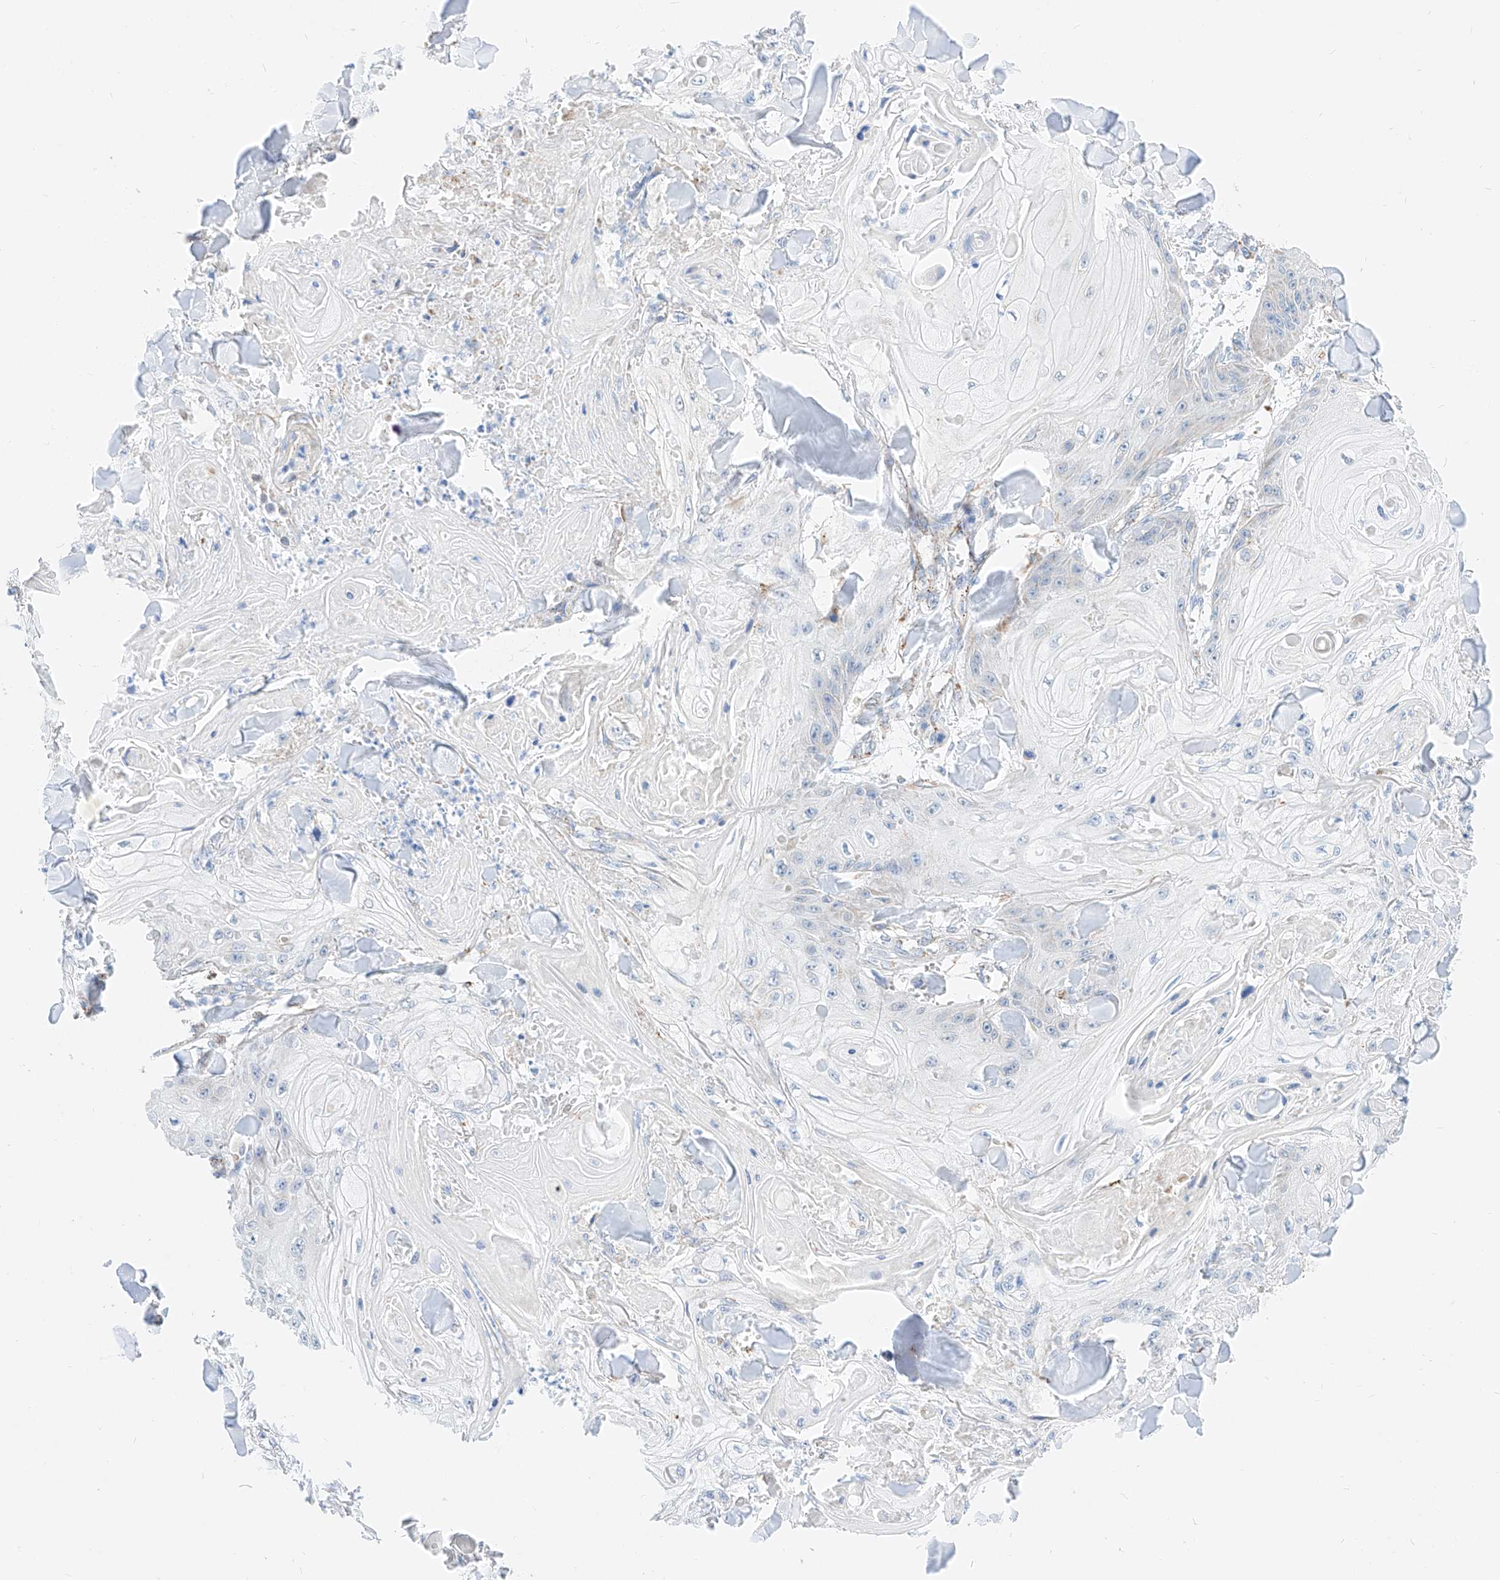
{"staining": {"intensity": "negative", "quantity": "none", "location": "none"}, "tissue": "skin cancer", "cell_type": "Tumor cells", "image_type": "cancer", "snomed": [{"axis": "morphology", "description": "Squamous cell carcinoma, NOS"}, {"axis": "topography", "description": "Skin"}], "caption": "High power microscopy micrograph of an IHC histopathology image of skin cancer (squamous cell carcinoma), revealing no significant expression in tumor cells.", "gene": "C6orf62", "patient": {"sex": "male", "age": 74}}